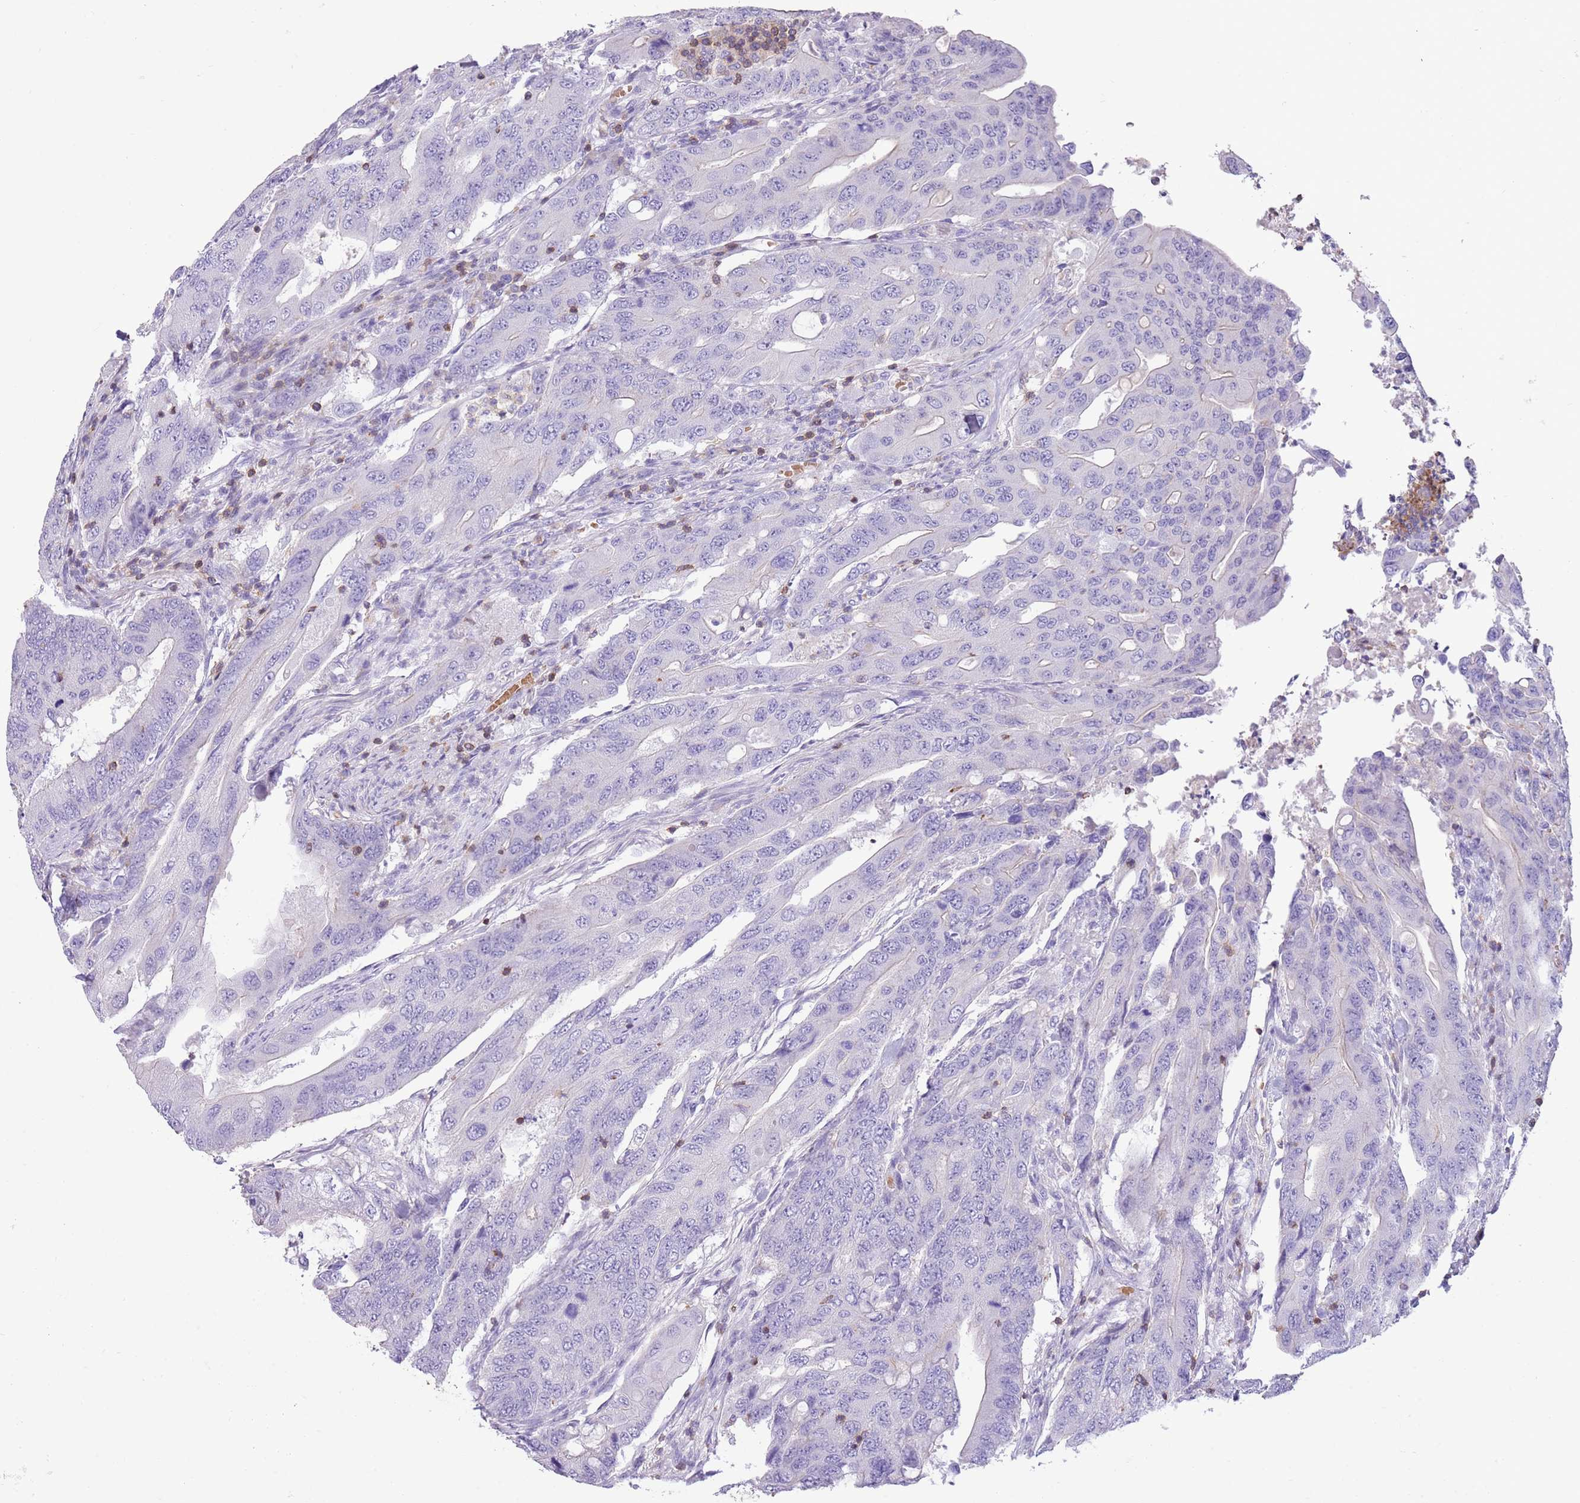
{"staining": {"intensity": "negative", "quantity": "none", "location": "none"}, "tissue": "colorectal cancer", "cell_type": "Tumor cells", "image_type": "cancer", "snomed": [{"axis": "morphology", "description": "Adenocarcinoma, NOS"}, {"axis": "topography", "description": "Colon"}], "caption": "A high-resolution histopathology image shows IHC staining of colorectal adenocarcinoma, which displays no significant staining in tumor cells.", "gene": "OR4Q3", "patient": {"sex": "male", "age": 71}}